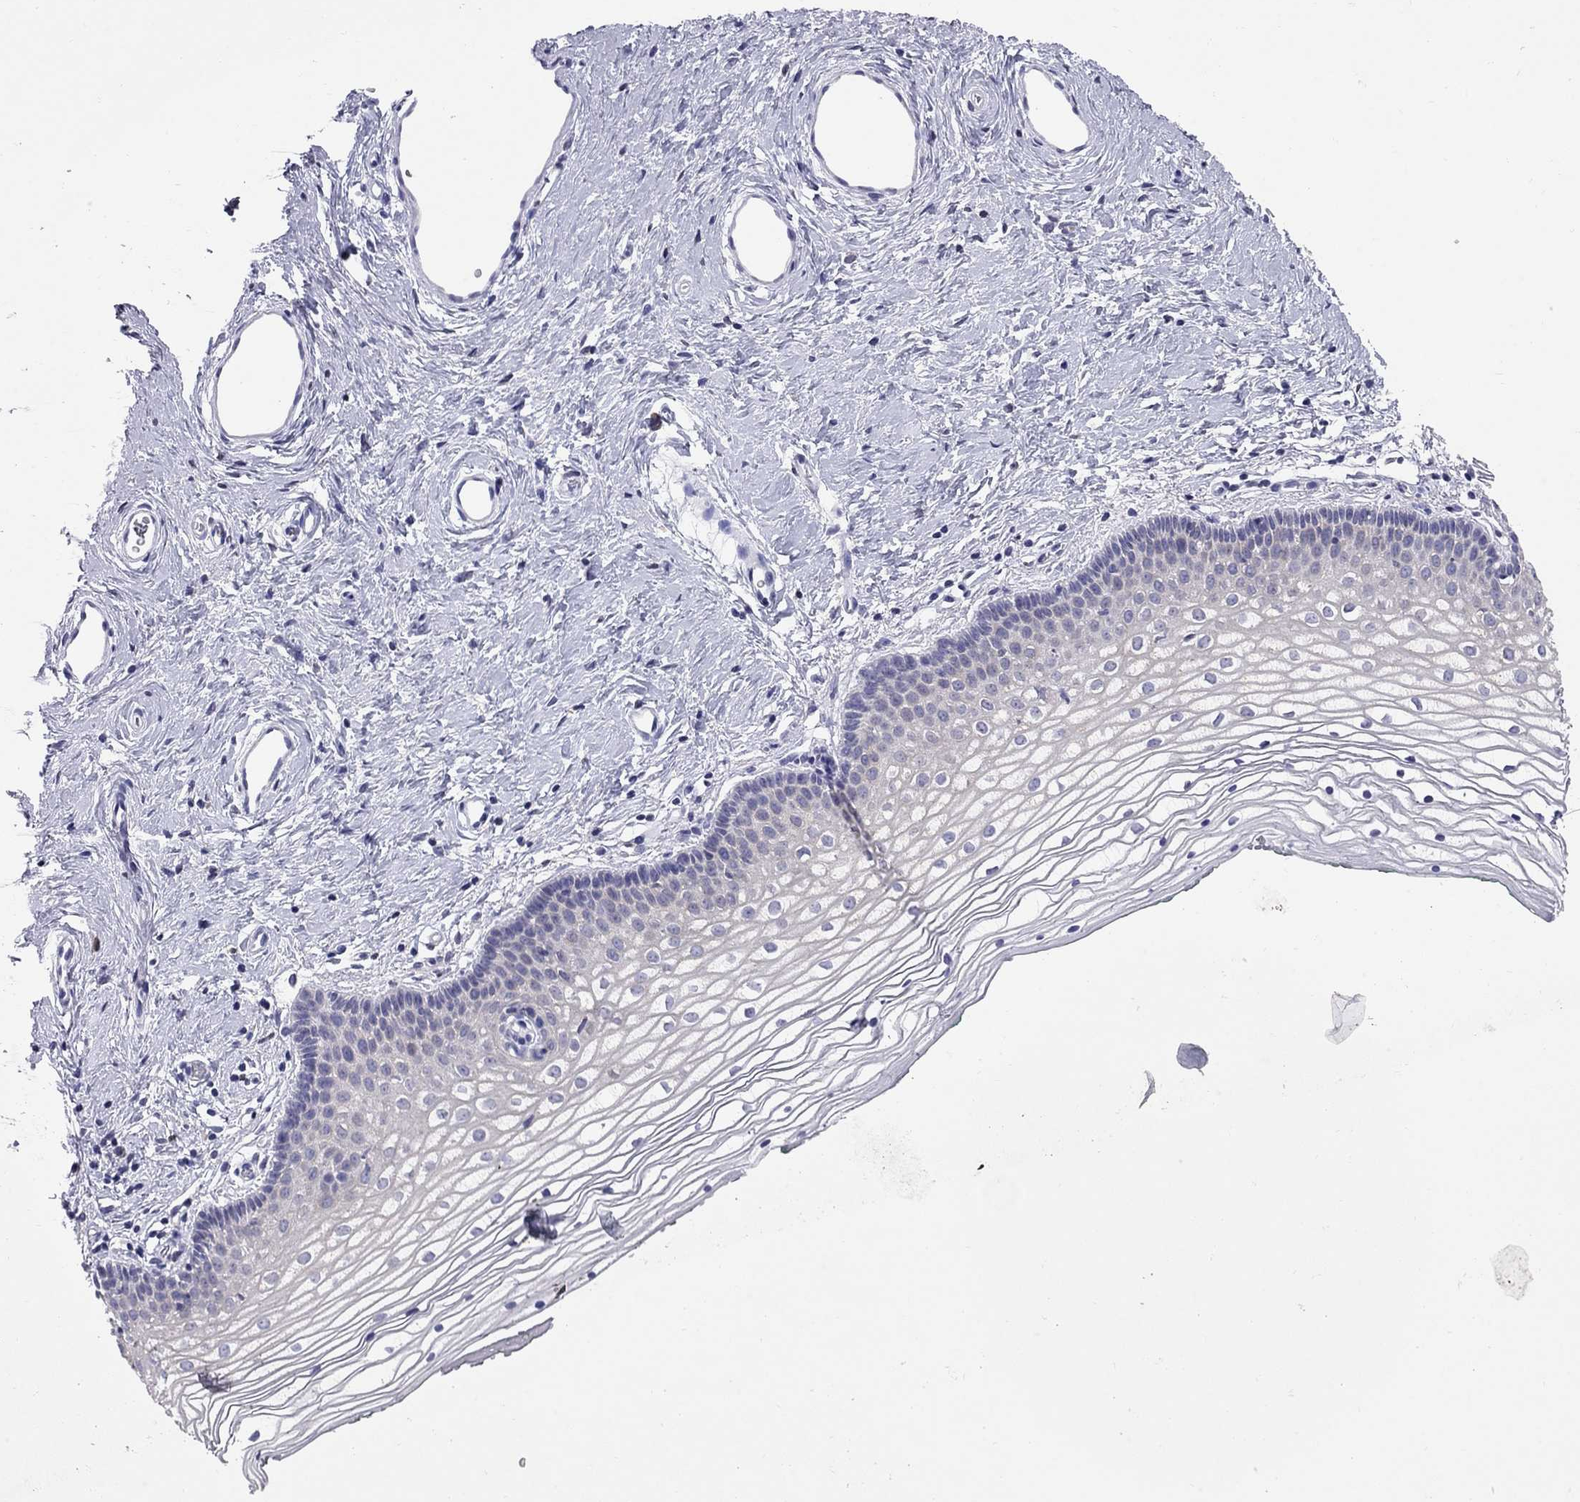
{"staining": {"intensity": "negative", "quantity": "none", "location": "none"}, "tissue": "vagina", "cell_type": "Squamous epithelial cells", "image_type": "normal", "snomed": [{"axis": "morphology", "description": "Normal tissue, NOS"}, {"axis": "topography", "description": "Vagina"}], "caption": "Immunohistochemical staining of benign human vagina exhibits no significant positivity in squamous epithelial cells.", "gene": "SLC46A2", "patient": {"sex": "female", "age": 36}}